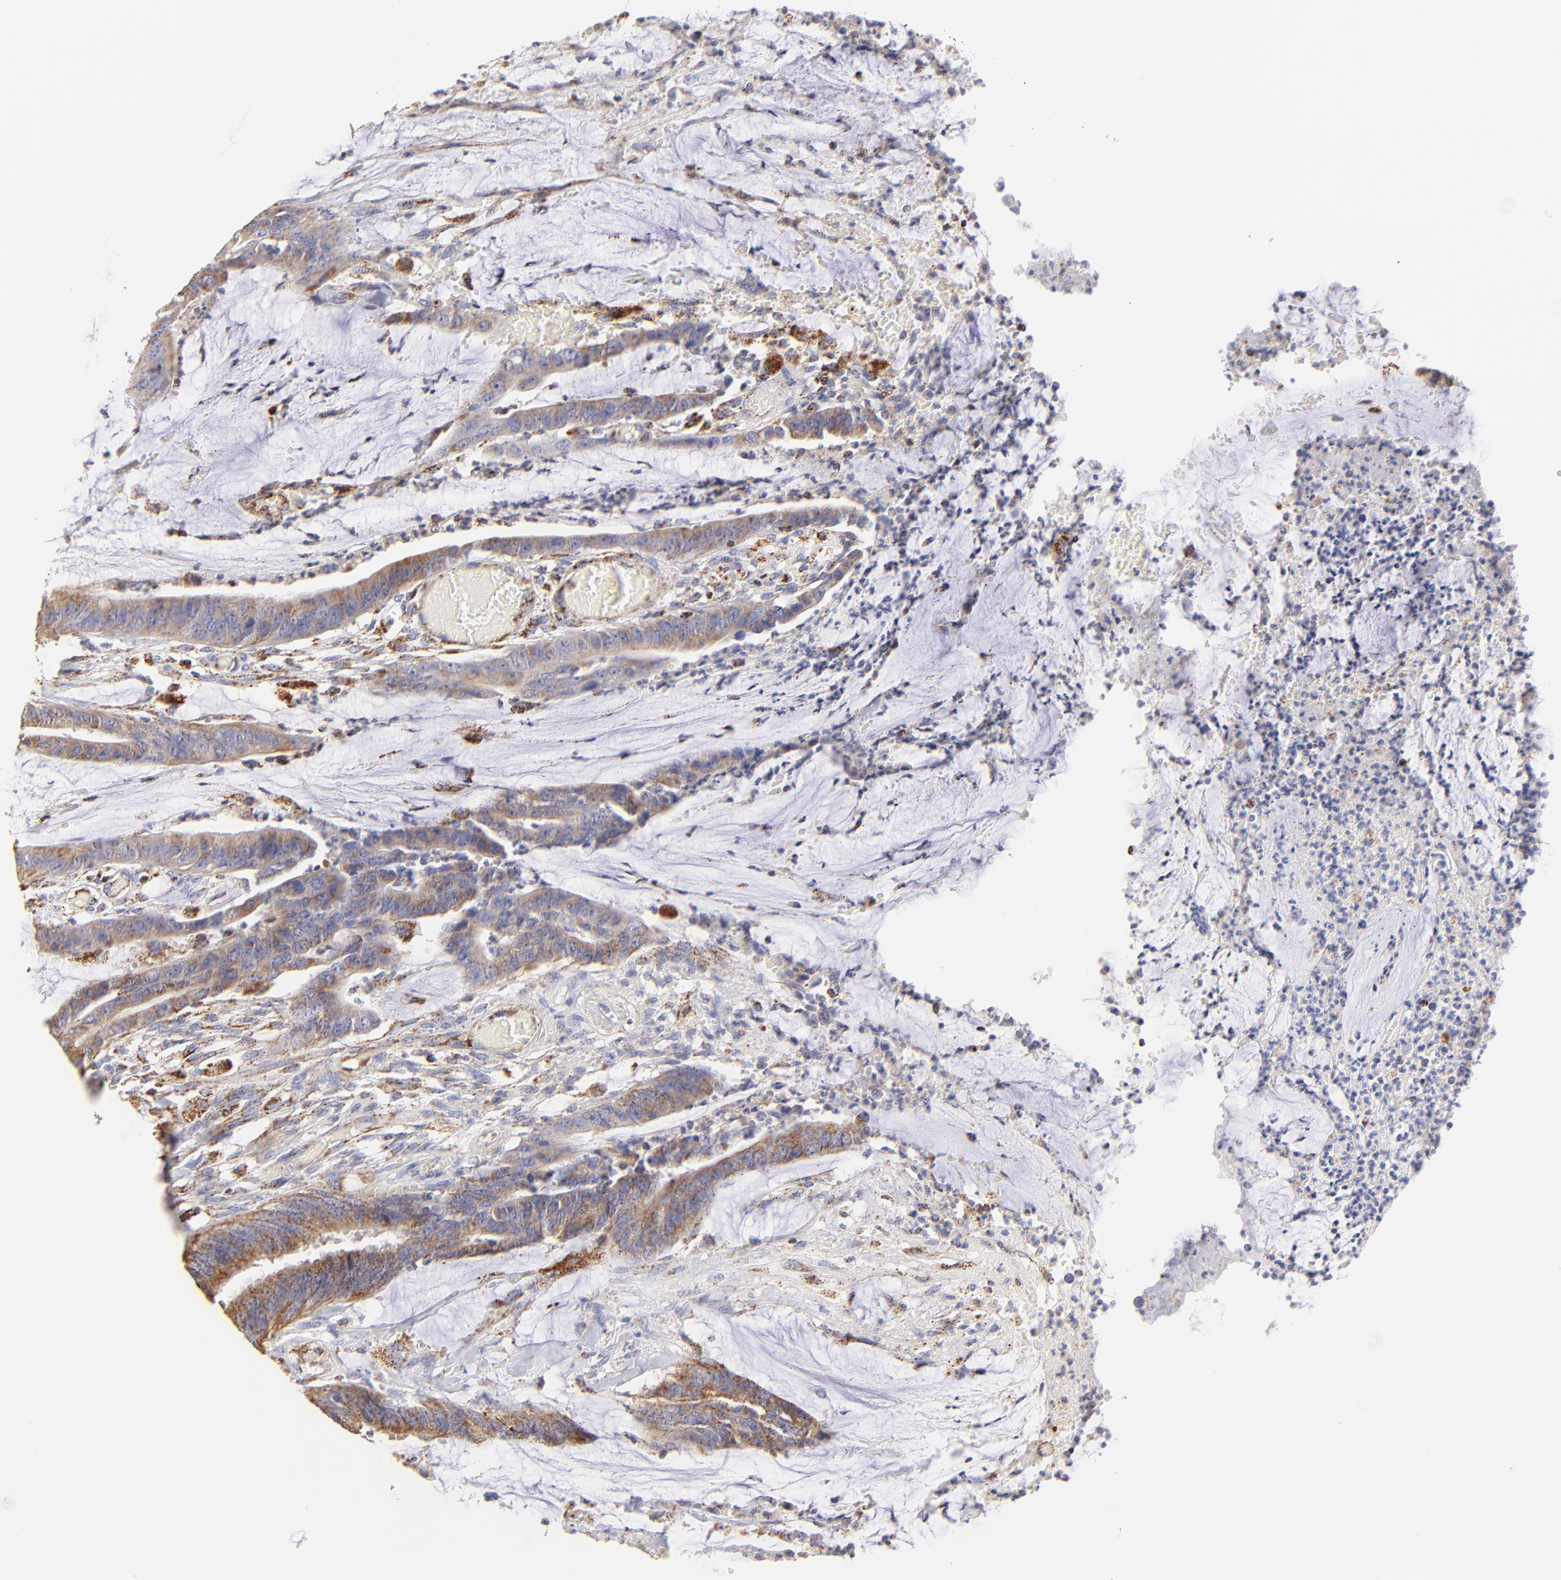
{"staining": {"intensity": "weak", "quantity": ">75%", "location": "cytoplasmic/membranous"}, "tissue": "colorectal cancer", "cell_type": "Tumor cells", "image_type": "cancer", "snomed": [{"axis": "morphology", "description": "Adenocarcinoma, NOS"}, {"axis": "topography", "description": "Rectum"}], "caption": "The micrograph displays staining of colorectal cancer, revealing weak cytoplasmic/membranous protein positivity (brown color) within tumor cells. (DAB (3,3'-diaminobenzidine) = brown stain, brightfield microscopy at high magnification).", "gene": "ECH1", "patient": {"sex": "female", "age": 66}}